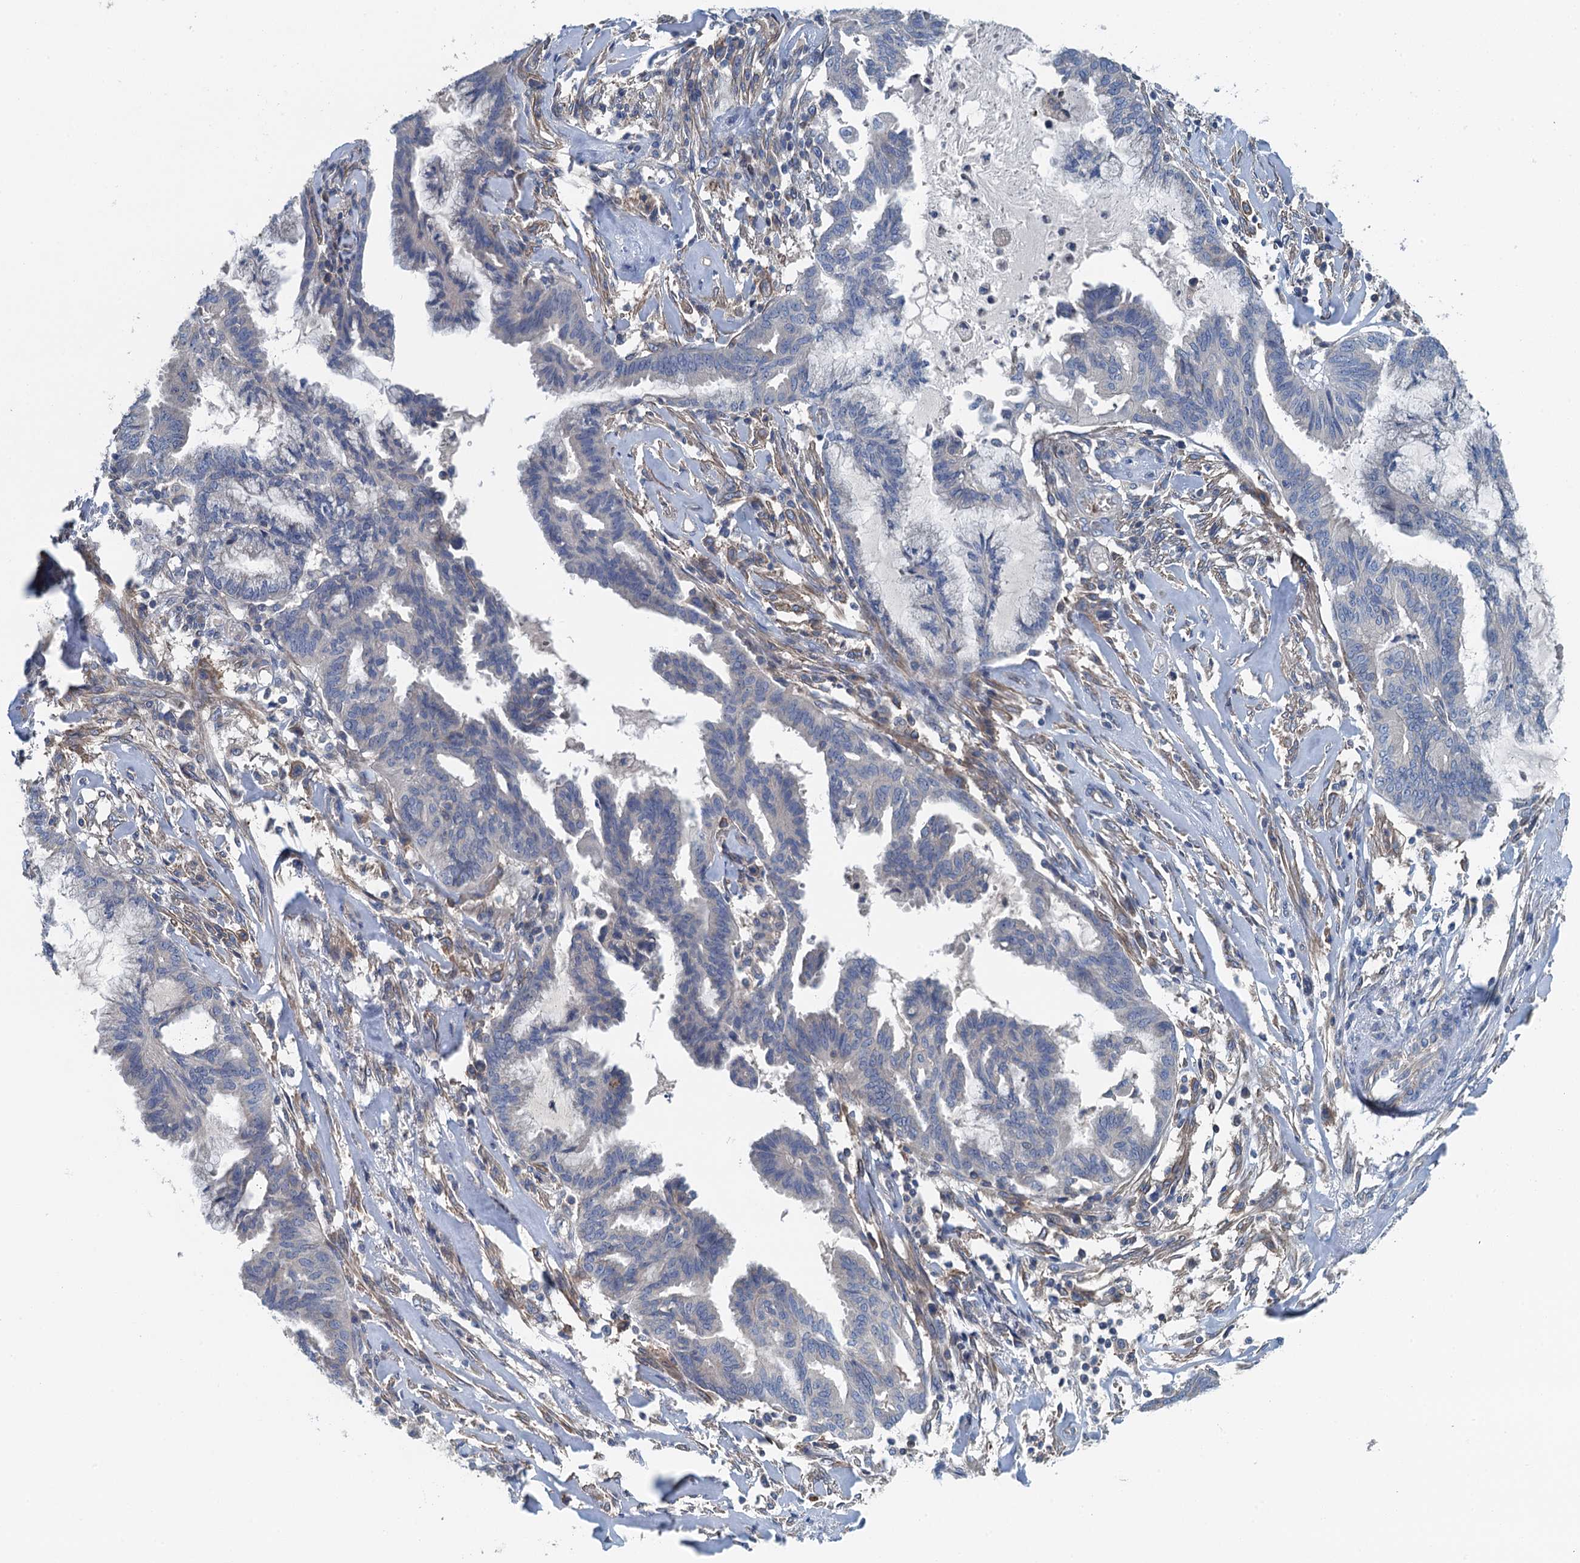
{"staining": {"intensity": "negative", "quantity": "none", "location": "none"}, "tissue": "endometrial cancer", "cell_type": "Tumor cells", "image_type": "cancer", "snomed": [{"axis": "morphology", "description": "Adenocarcinoma, NOS"}, {"axis": "topography", "description": "Endometrium"}], "caption": "DAB (3,3'-diaminobenzidine) immunohistochemical staining of endometrial adenocarcinoma reveals no significant positivity in tumor cells.", "gene": "PPP1R14D", "patient": {"sex": "female", "age": 86}}